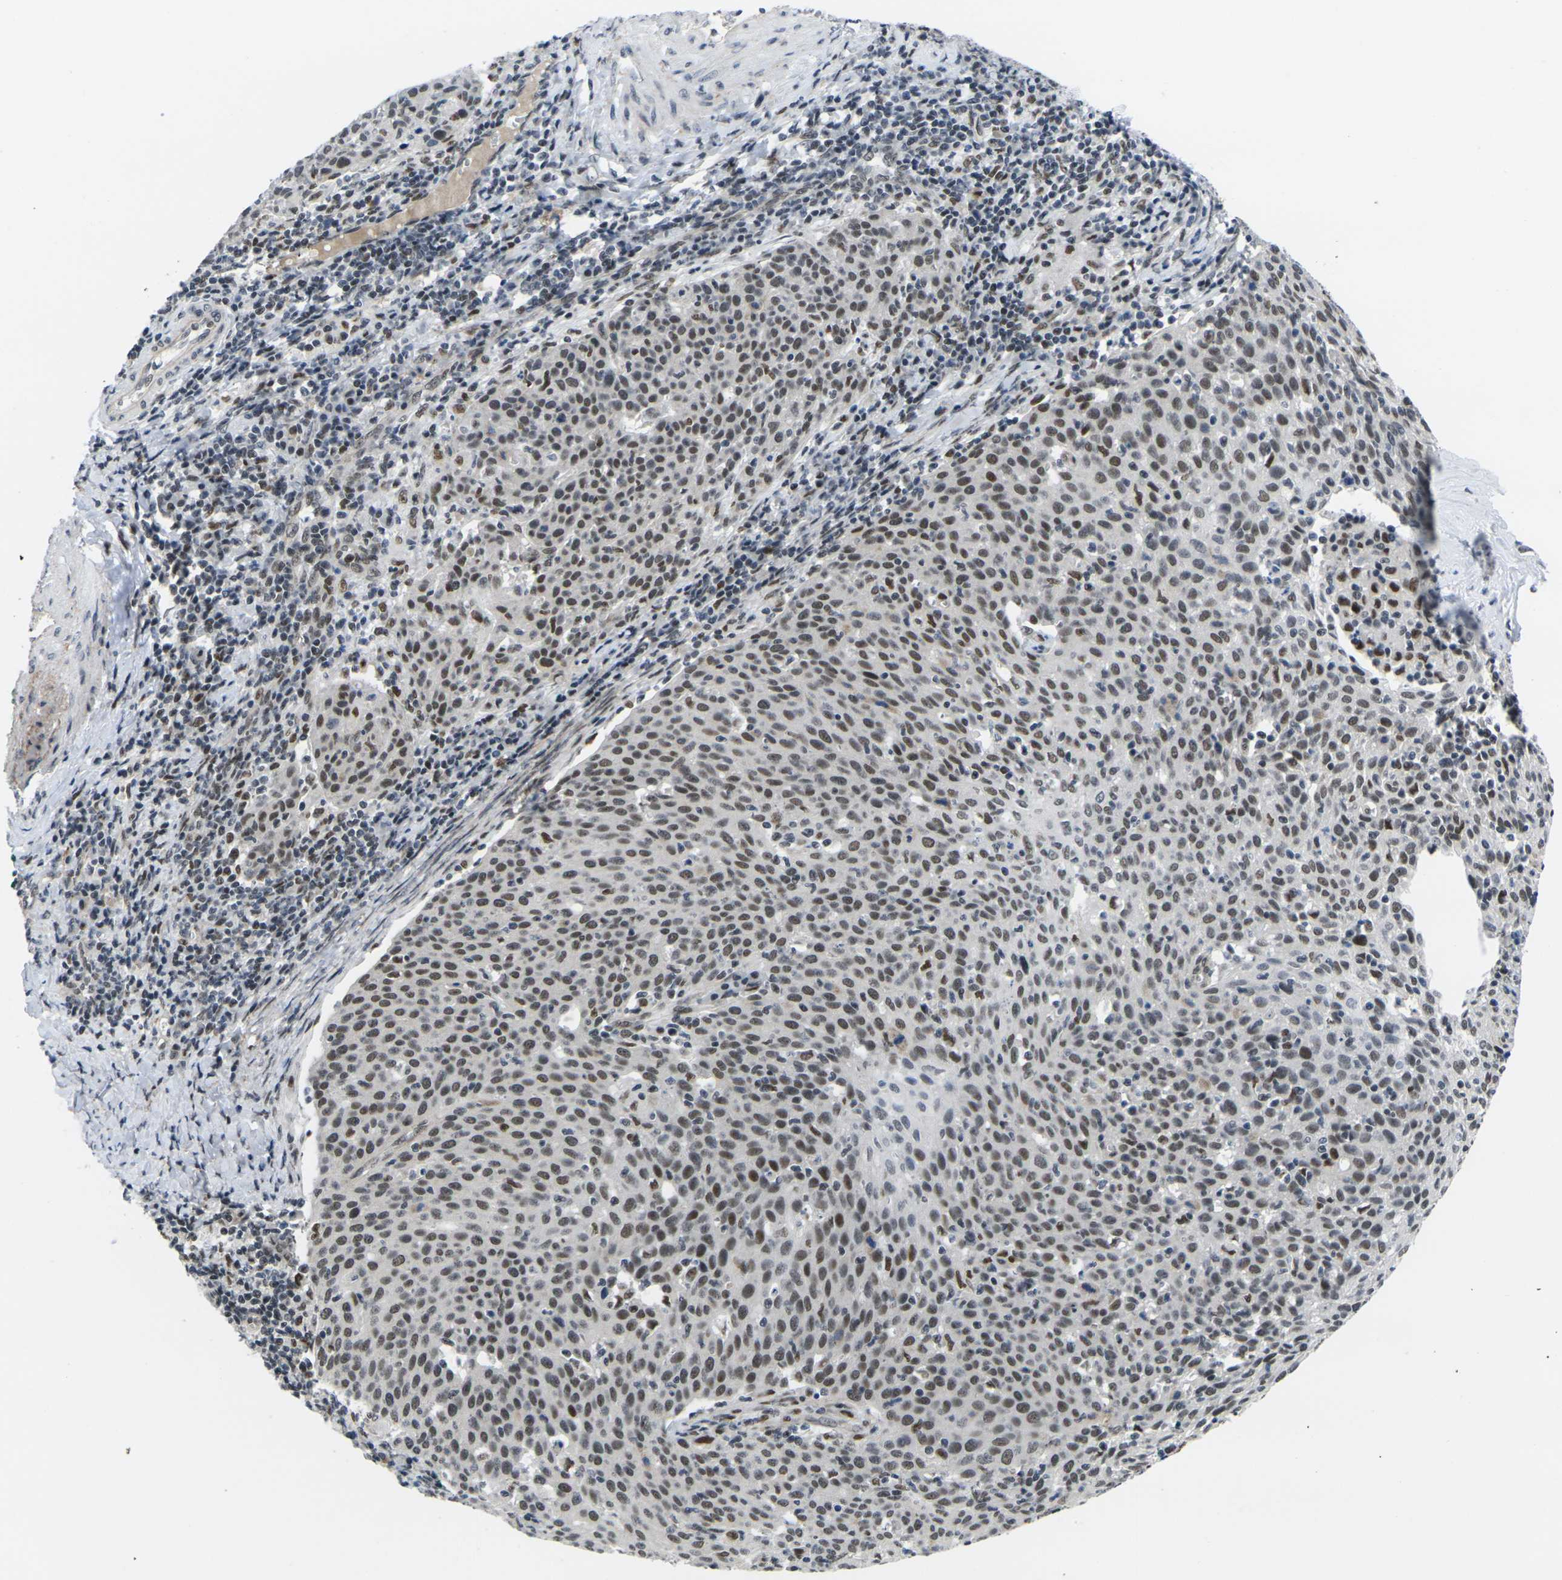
{"staining": {"intensity": "moderate", "quantity": ">75%", "location": "nuclear"}, "tissue": "cervical cancer", "cell_type": "Tumor cells", "image_type": "cancer", "snomed": [{"axis": "morphology", "description": "Squamous cell carcinoma, NOS"}, {"axis": "topography", "description": "Cervix"}], "caption": "Immunohistochemical staining of cervical cancer (squamous cell carcinoma) displays moderate nuclear protein staining in approximately >75% of tumor cells. (IHC, brightfield microscopy, high magnification).", "gene": "RBM7", "patient": {"sex": "female", "age": 38}}